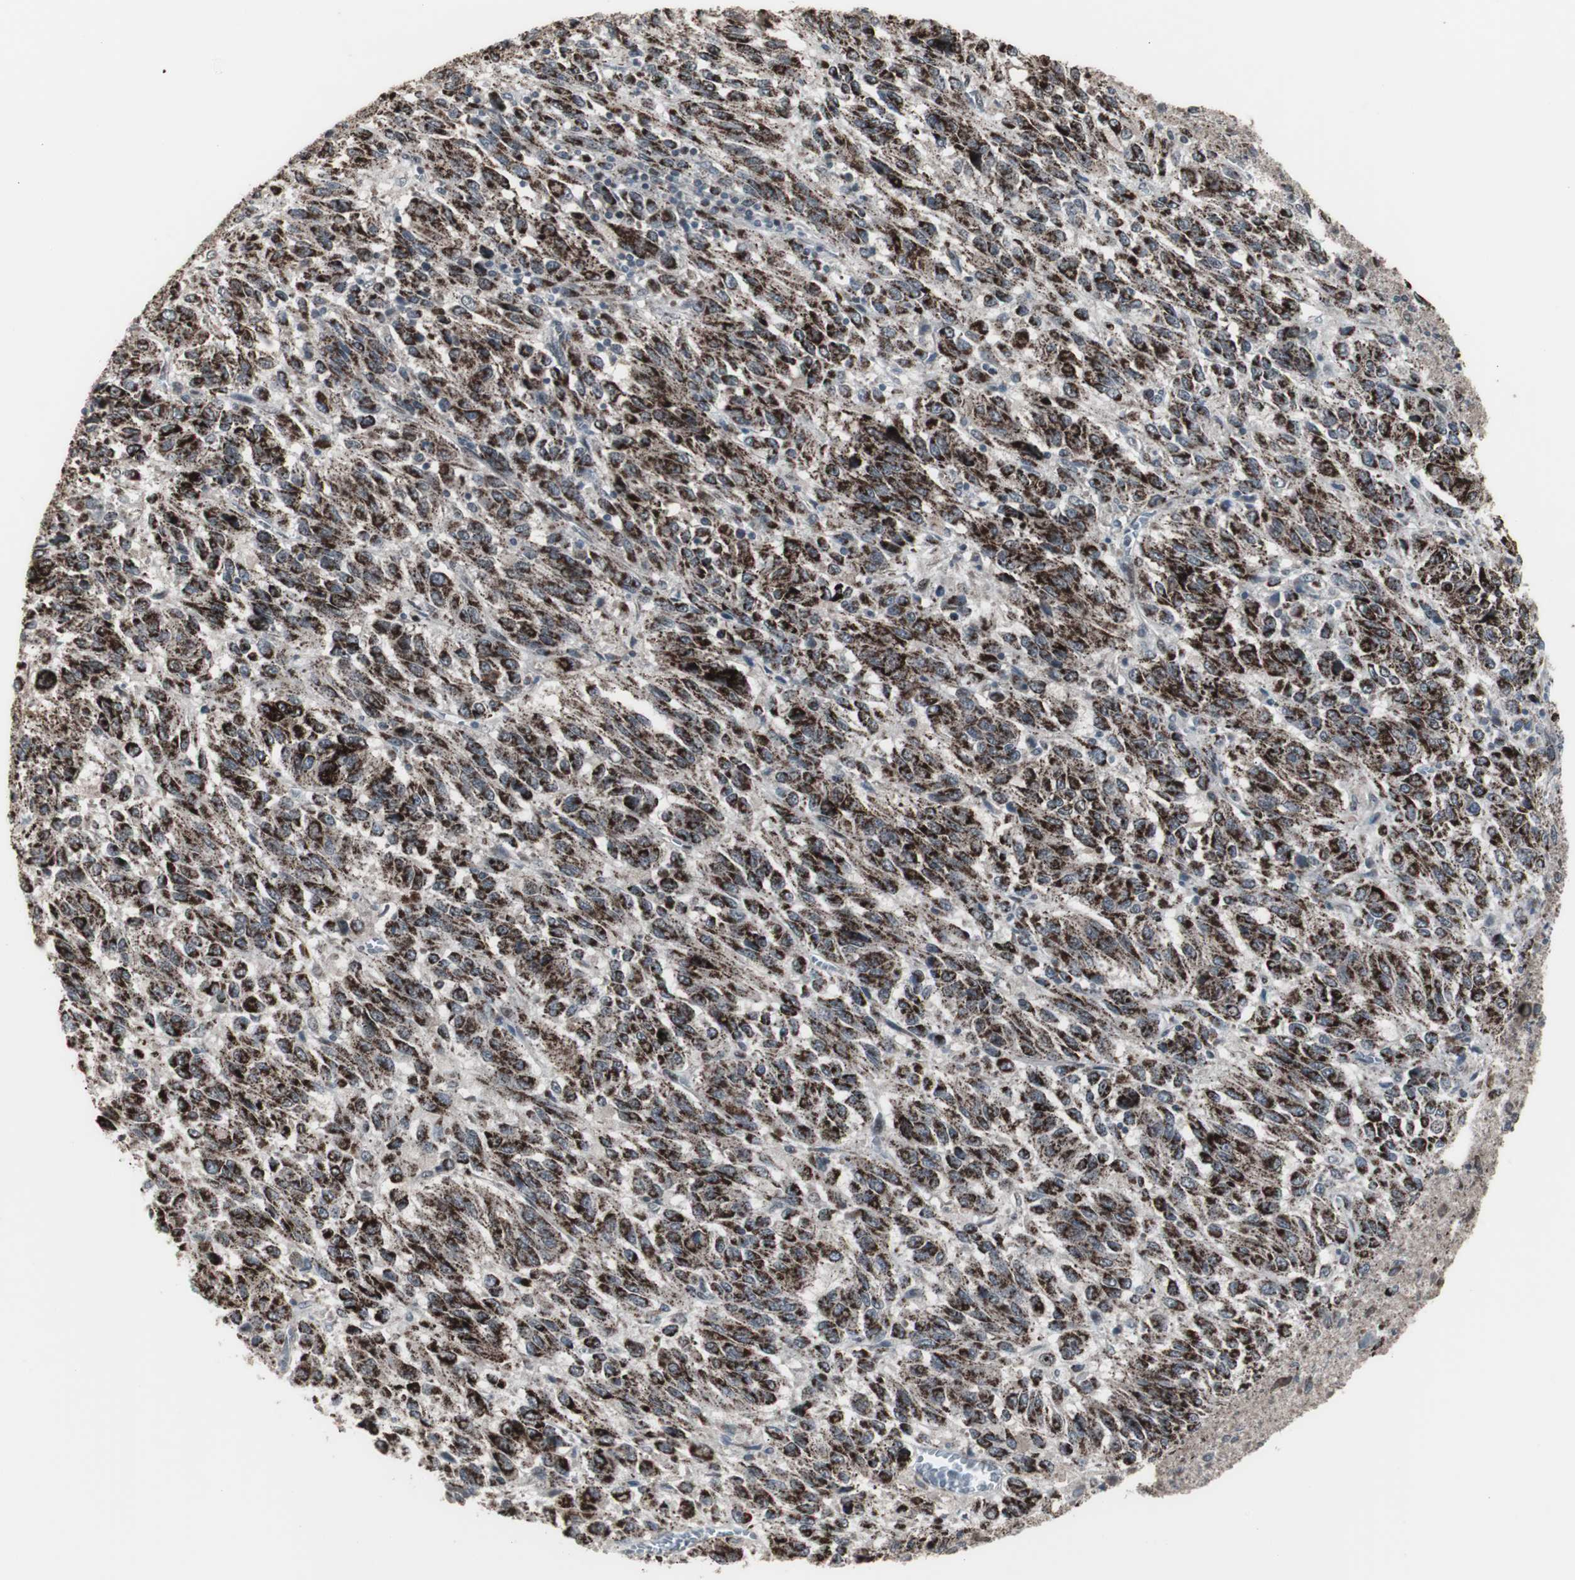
{"staining": {"intensity": "strong", "quantity": ">75%", "location": "cytoplasmic/membranous"}, "tissue": "melanoma", "cell_type": "Tumor cells", "image_type": "cancer", "snomed": [{"axis": "morphology", "description": "Malignant melanoma, Metastatic site"}, {"axis": "topography", "description": "Lung"}], "caption": "IHC histopathology image of melanoma stained for a protein (brown), which displays high levels of strong cytoplasmic/membranous expression in about >75% of tumor cells.", "gene": "RXRA", "patient": {"sex": "male", "age": 64}}